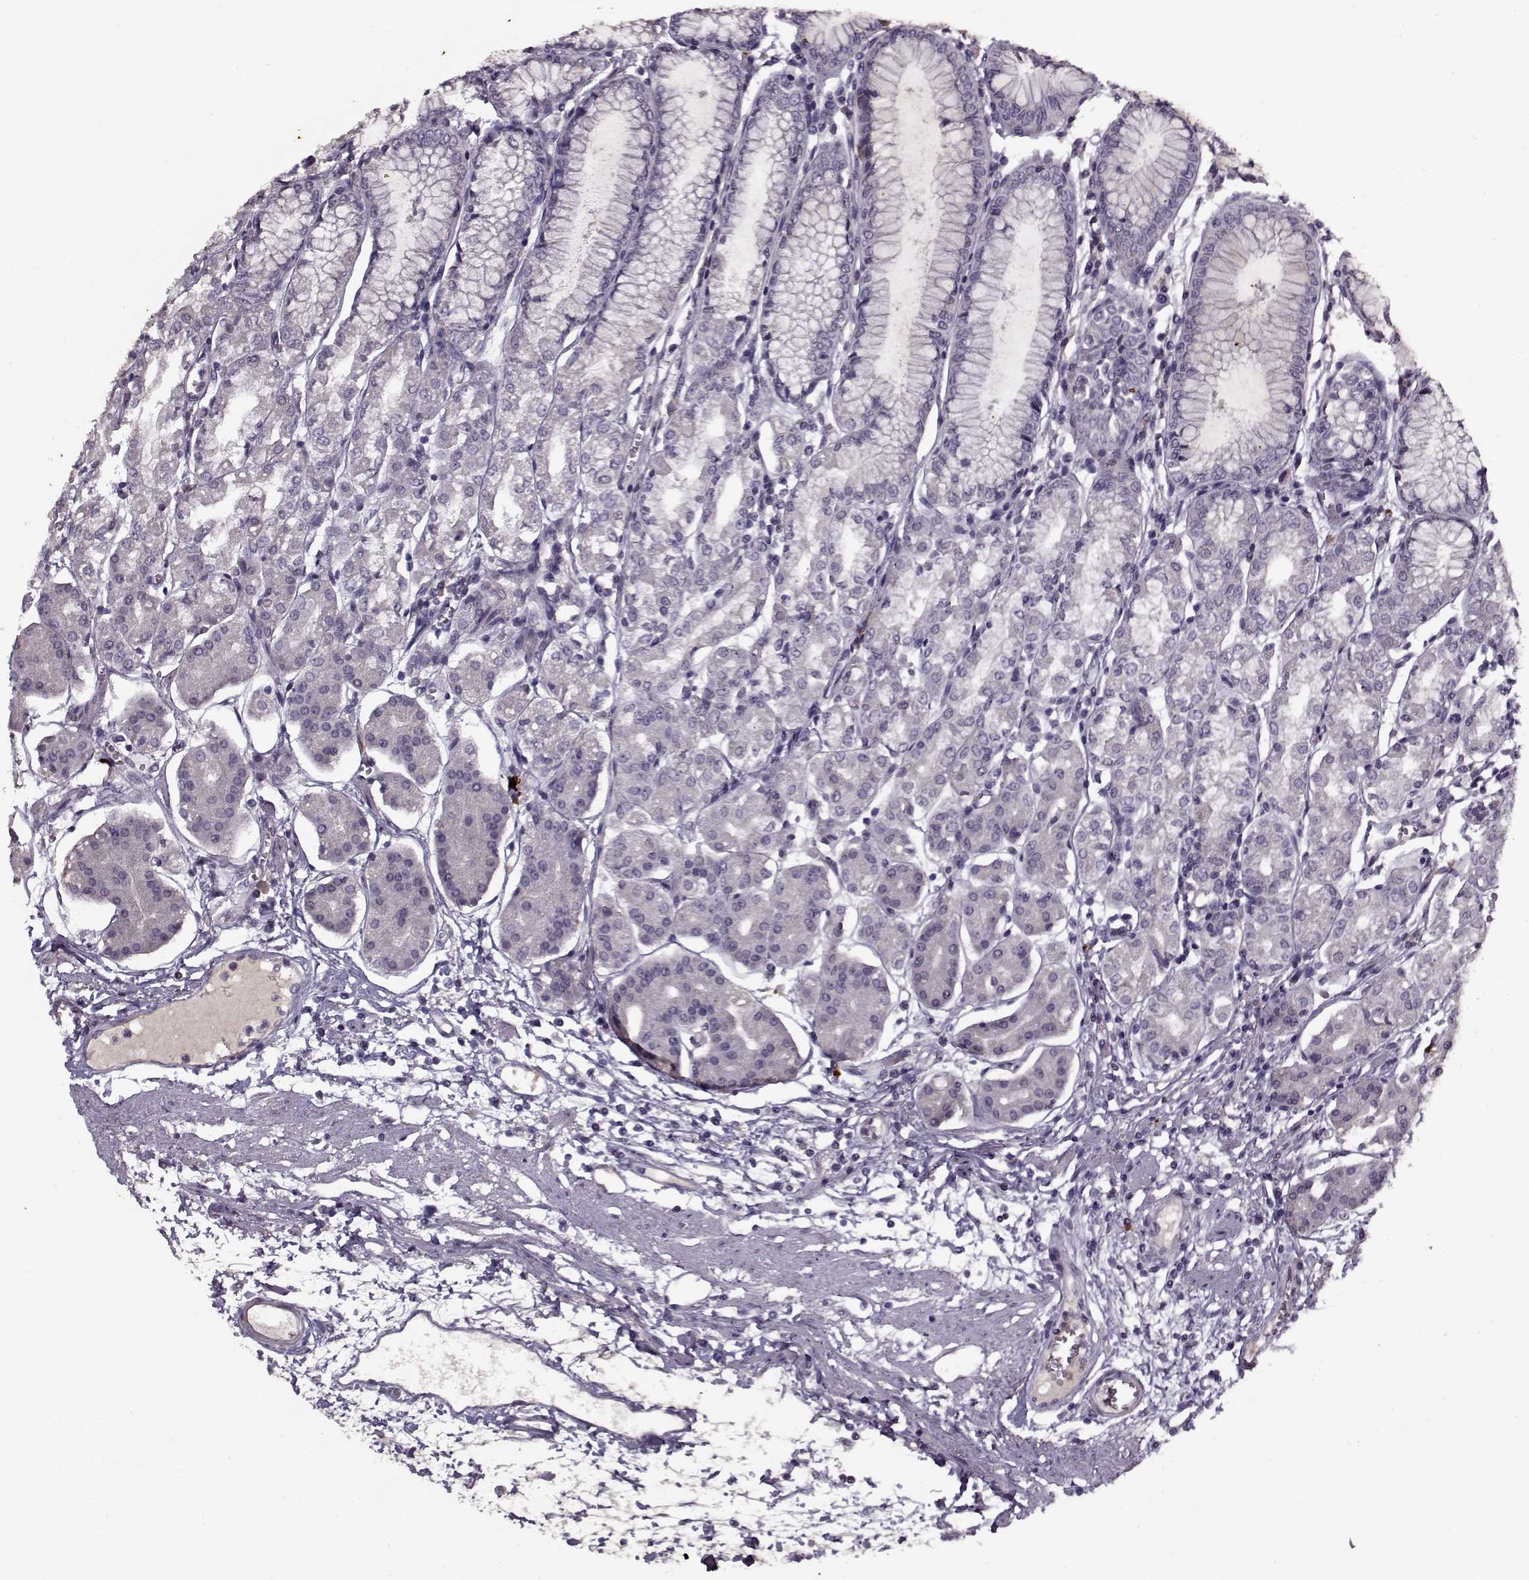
{"staining": {"intensity": "negative", "quantity": "none", "location": "none"}, "tissue": "stomach", "cell_type": "Glandular cells", "image_type": "normal", "snomed": [{"axis": "morphology", "description": "Normal tissue, NOS"}, {"axis": "topography", "description": "Skeletal muscle"}, {"axis": "topography", "description": "Stomach"}], "caption": "A micrograph of stomach stained for a protein exhibits no brown staining in glandular cells. (Brightfield microscopy of DAB immunohistochemistry (IHC) at high magnification).", "gene": "KRT9", "patient": {"sex": "female", "age": 57}}